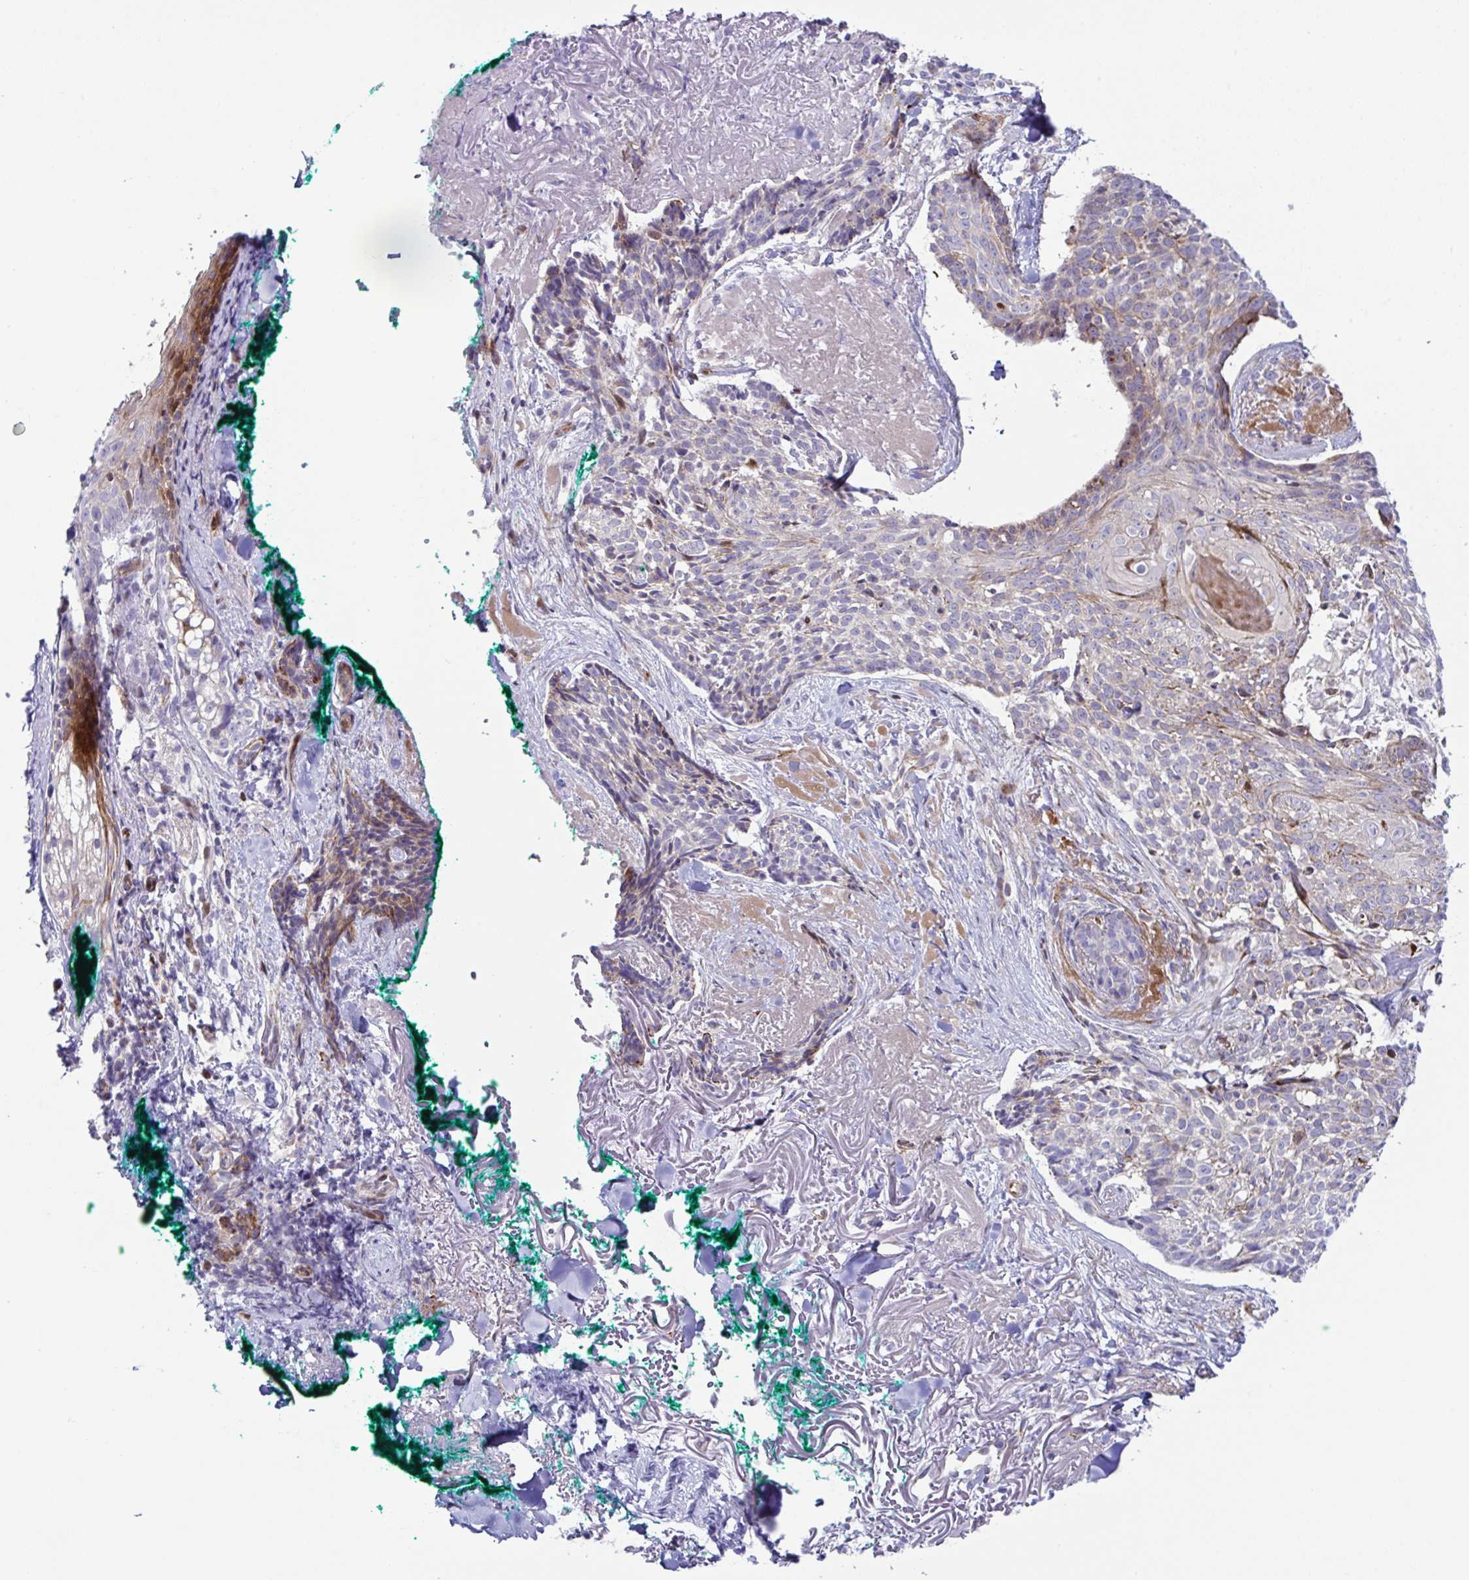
{"staining": {"intensity": "weak", "quantity": "<25%", "location": "cytoplasmic/membranous"}, "tissue": "skin cancer", "cell_type": "Tumor cells", "image_type": "cancer", "snomed": [{"axis": "morphology", "description": "Basal cell carcinoma"}, {"axis": "topography", "description": "Skin"}, {"axis": "topography", "description": "Skin of face"}], "caption": "High magnification brightfield microscopy of skin cancer (basal cell carcinoma) stained with DAB (3,3'-diaminobenzidine) (brown) and counterstained with hematoxylin (blue): tumor cells show no significant staining.", "gene": "ZNF713", "patient": {"sex": "female", "age": 95}}